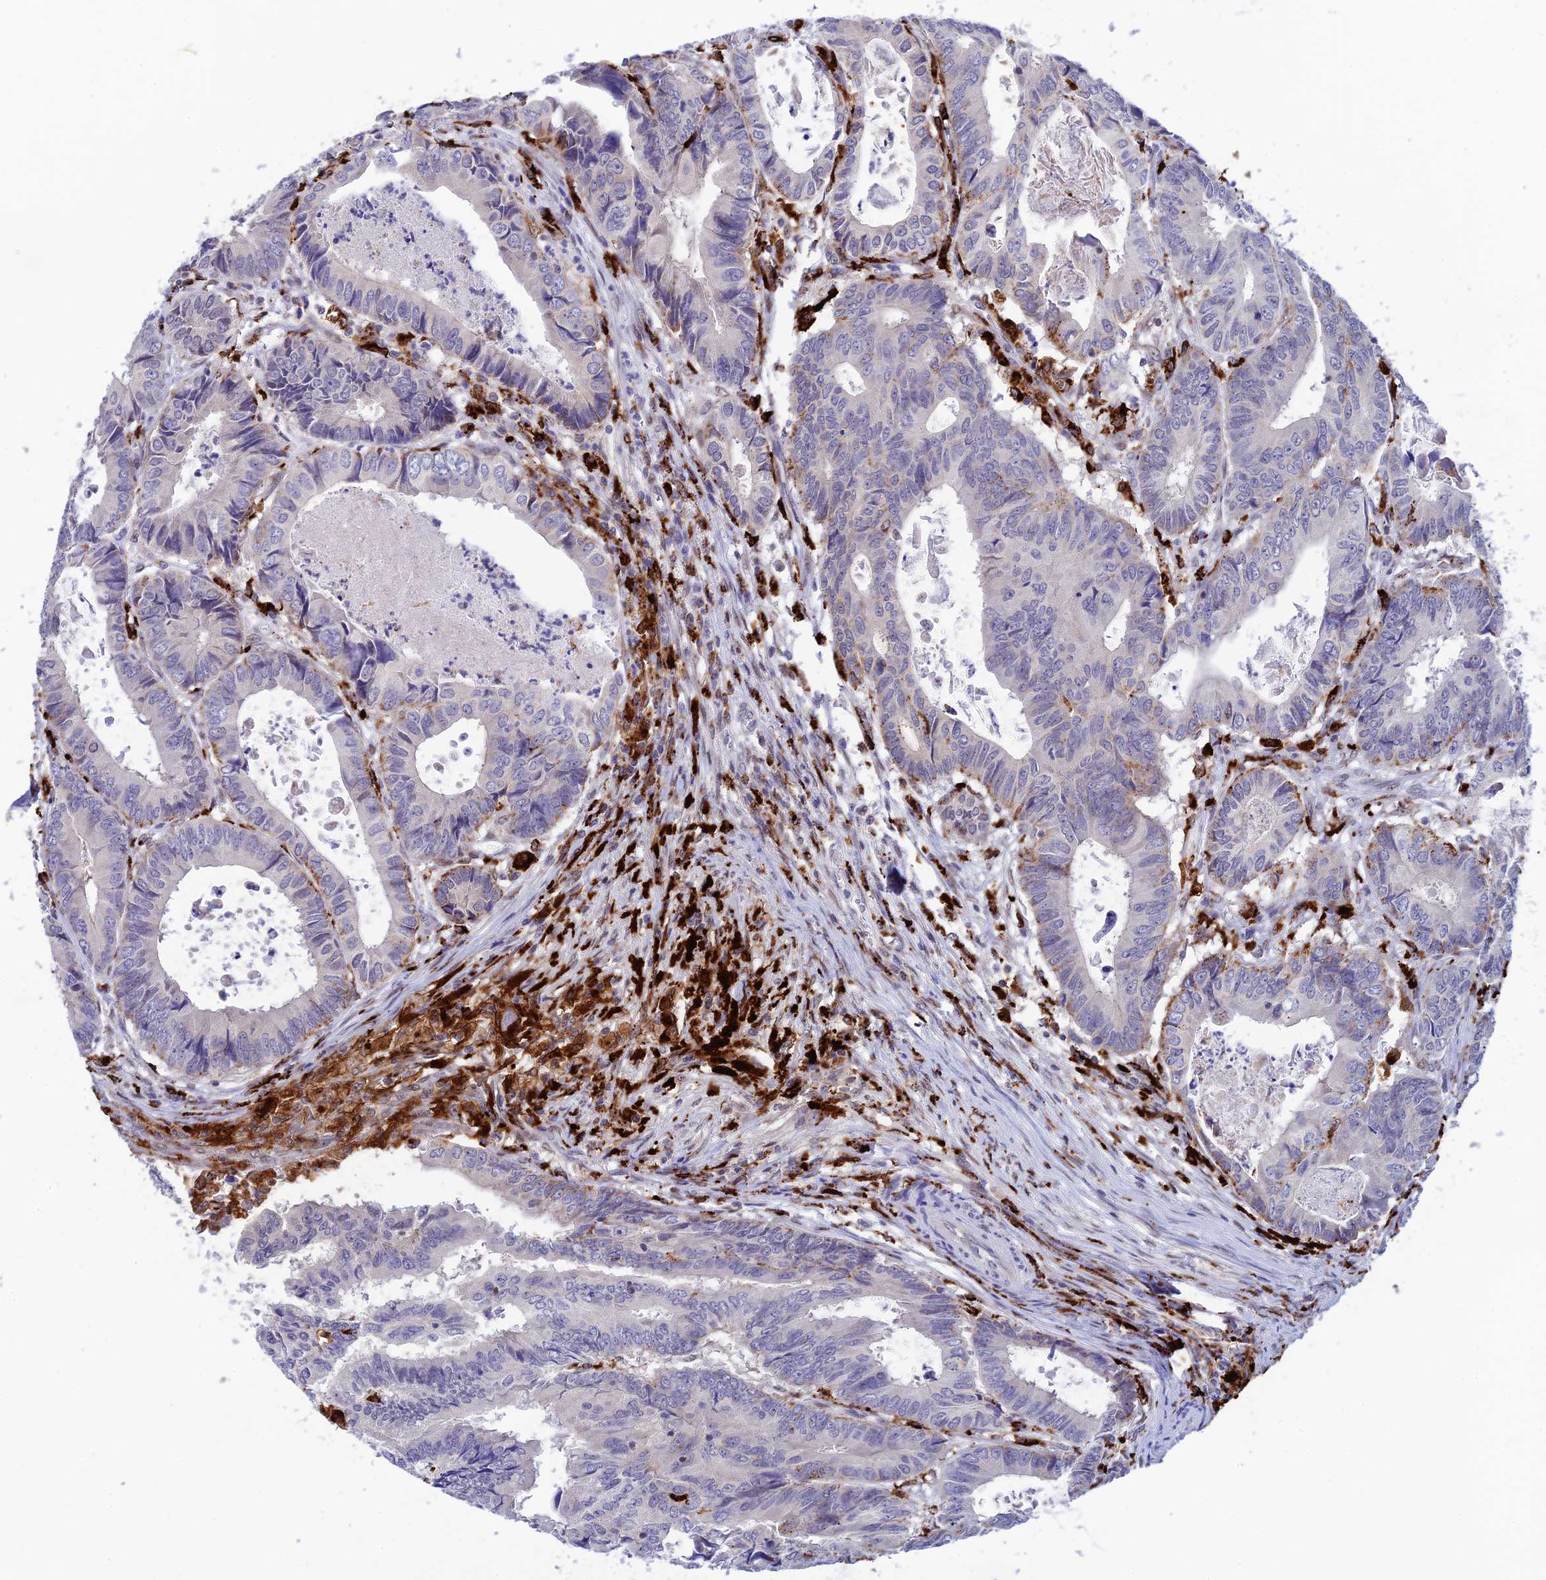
{"staining": {"intensity": "negative", "quantity": "none", "location": "none"}, "tissue": "colorectal cancer", "cell_type": "Tumor cells", "image_type": "cancer", "snomed": [{"axis": "morphology", "description": "Adenocarcinoma, NOS"}, {"axis": "topography", "description": "Colon"}], "caption": "DAB immunohistochemical staining of human adenocarcinoma (colorectal) demonstrates no significant expression in tumor cells.", "gene": "HIC1", "patient": {"sex": "male", "age": 85}}